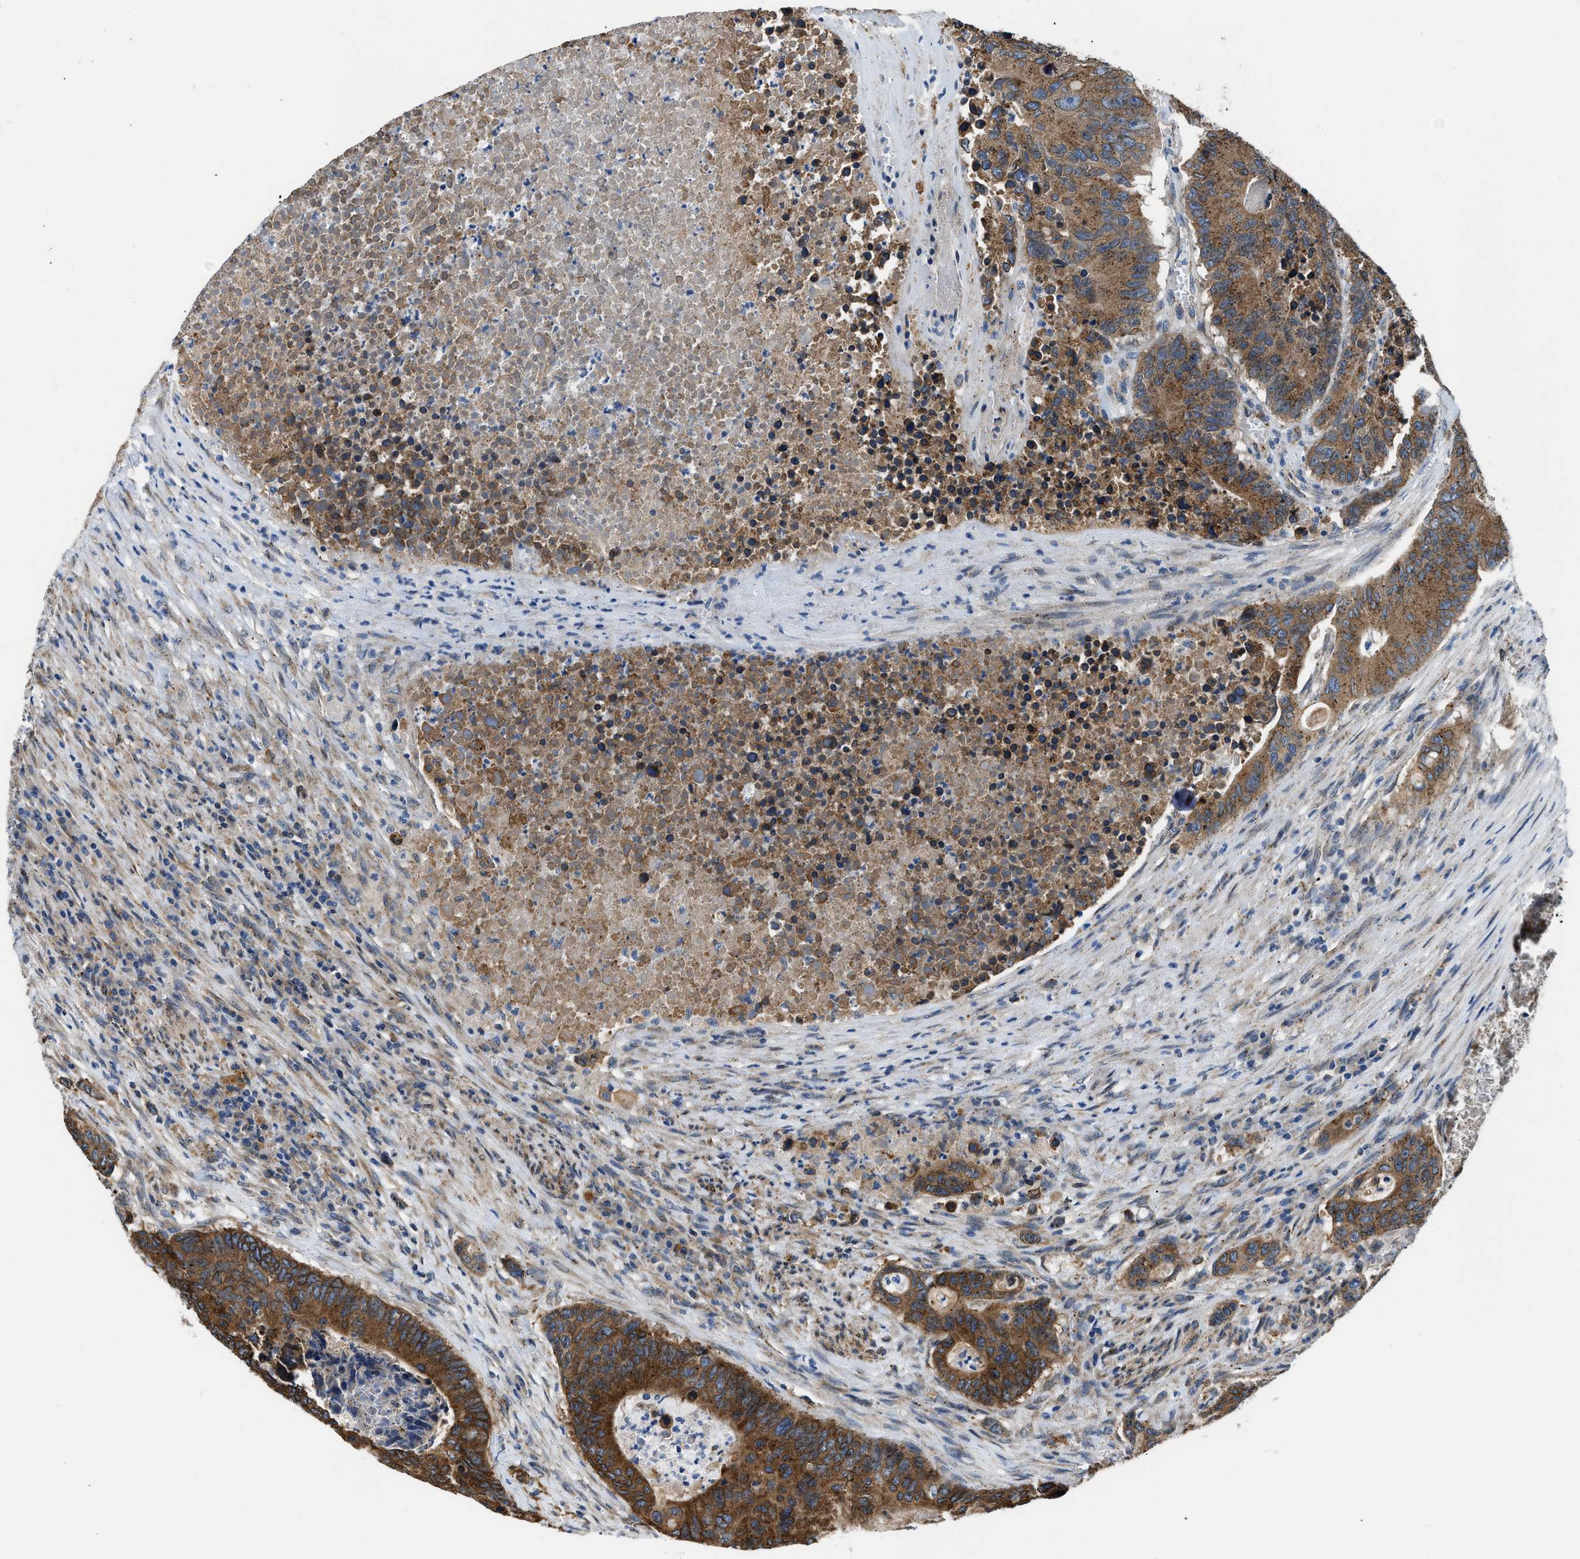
{"staining": {"intensity": "strong", "quantity": ">75%", "location": "cytoplasmic/membranous"}, "tissue": "colorectal cancer", "cell_type": "Tumor cells", "image_type": "cancer", "snomed": [{"axis": "morphology", "description": "Adenocarcinoma, NOS"}, {"axis": "topography", "description": "Colon"}], "caption": "Human colorectal cancer (adenocarcinoma) stained with a brown dye shows strong cytoplasmic/membranous positive expression in approximately >75% of tumor cells.", "gene": "ARL6IP5", "patient": {"sex": "male", "age": 87}}